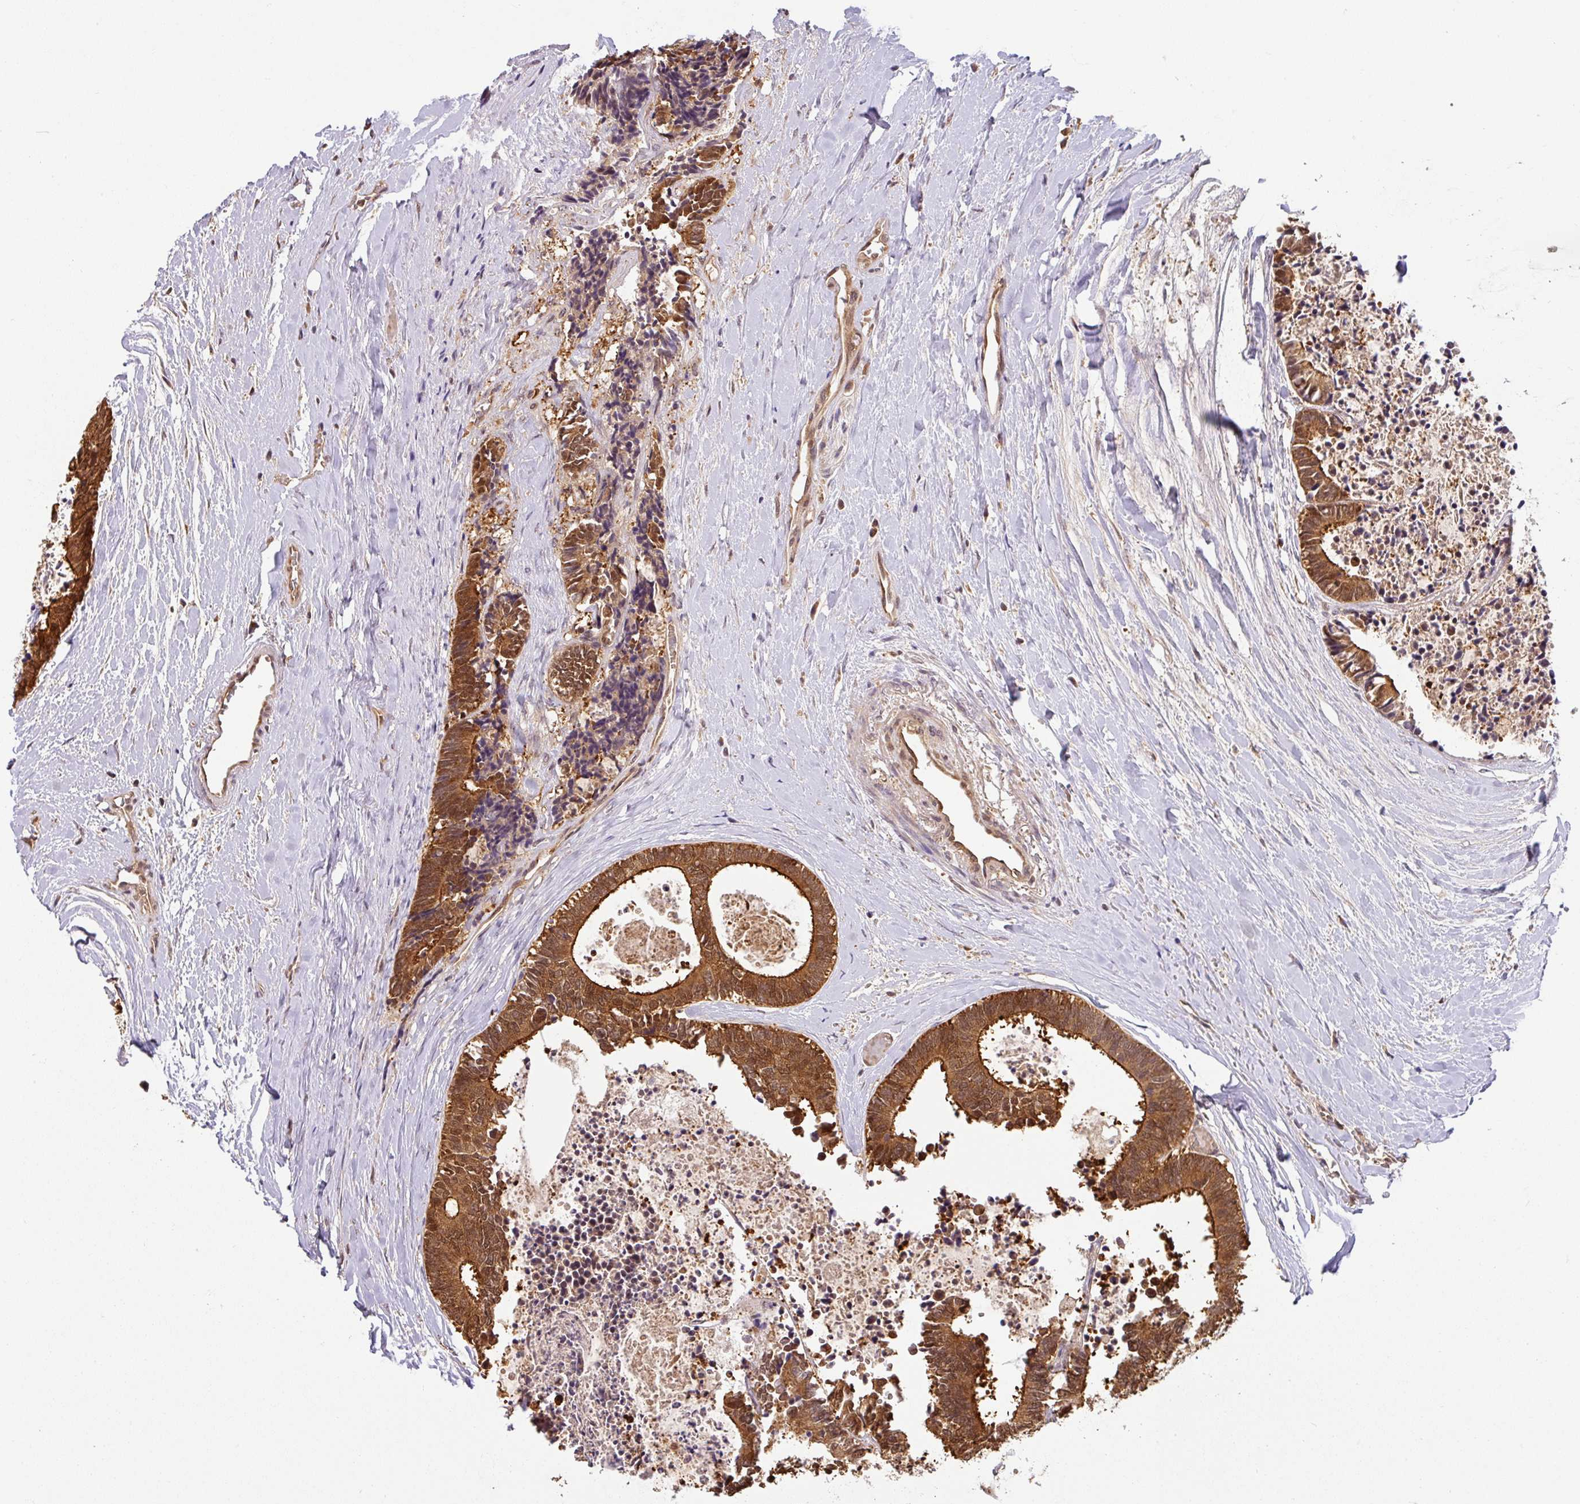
{"staining": {"intensity": "strong", "quantity": ">75%", "location": "cytoplasmic/membranous"}, "tissue": "colorectal cancer", "cell_type": "Tumor cells", "image_type": "cancer", "snomed": [{"axis": "morphology", "description": "Adenocarcinoma, NOS"}, {"axis": "topography", "description": "Colon"}, {"axis": "topography", "description": "Rectum"}], "caption": "Immunohistochemical staining of human adenocarcinoma (colorectal) demonstrates high levels of strong cytoplasmic/membranous expression in approximately >75% of tumor cells.", "gene": "SHB", "patient": {"sex": "male", "age": 57}}